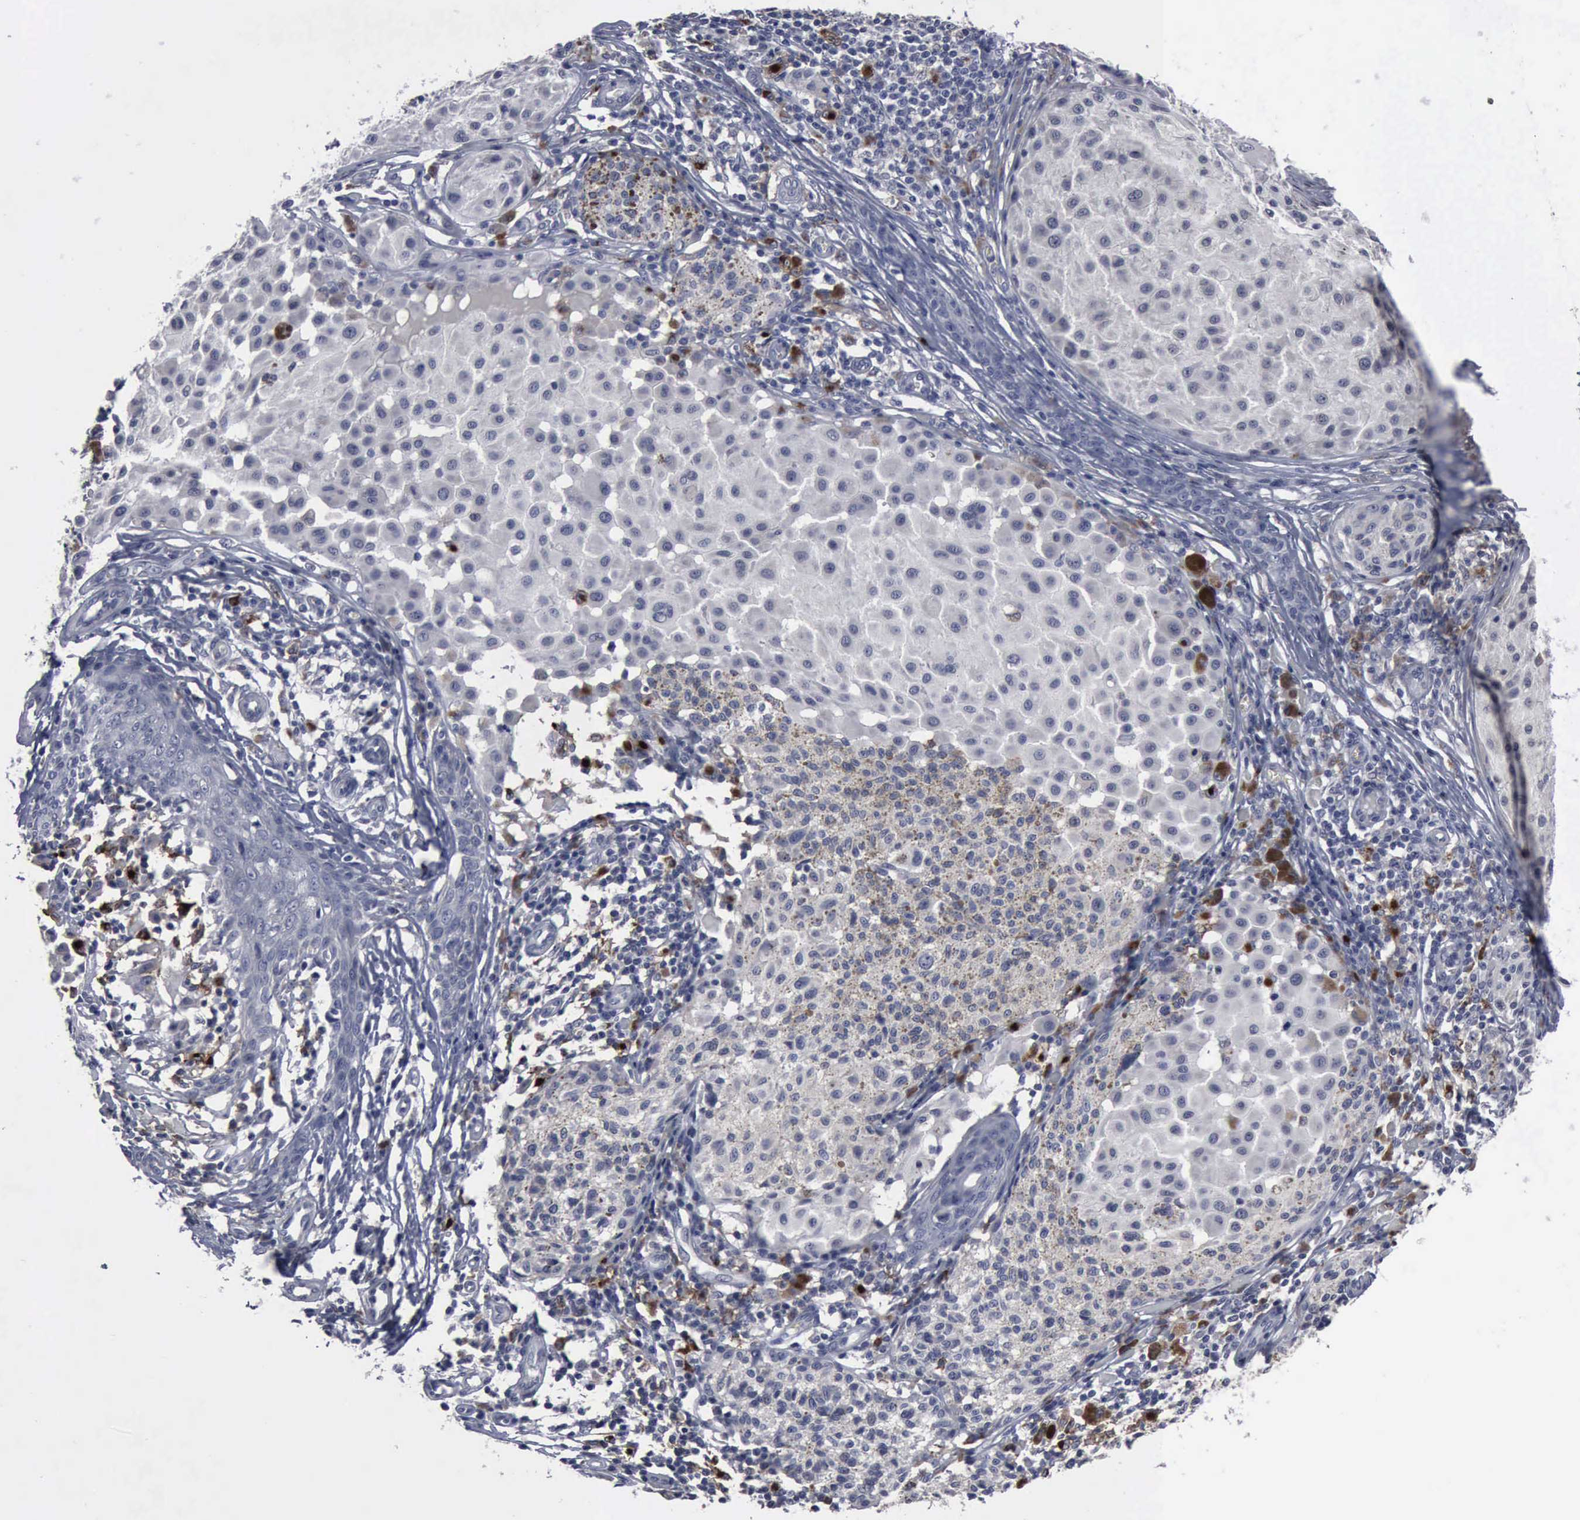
{"staining": {"intensity": "weak", "quantity": "<25%", "location": "cytoplasmic/membranous"}, "tissue": "melanoma", "cell_type": "Tumor cells", "image_type": "cancer", "snomed": [{"axis": "morphology", "description": "Malignant melanoma, NOS"}, {"axis": "topography", "description": "Skin"}], "caption": "A histopathology image of human melanoma is negative for staining in tumor cells. (Stains: DAB (3,3'-diaminobenzidine) immunohistochemistry with hematoxylin counter stain, Microscopy: brightfield microscopy at high magnification).", "gene": "MYO18B", "patient": {"sex": "male", "age": 36}}